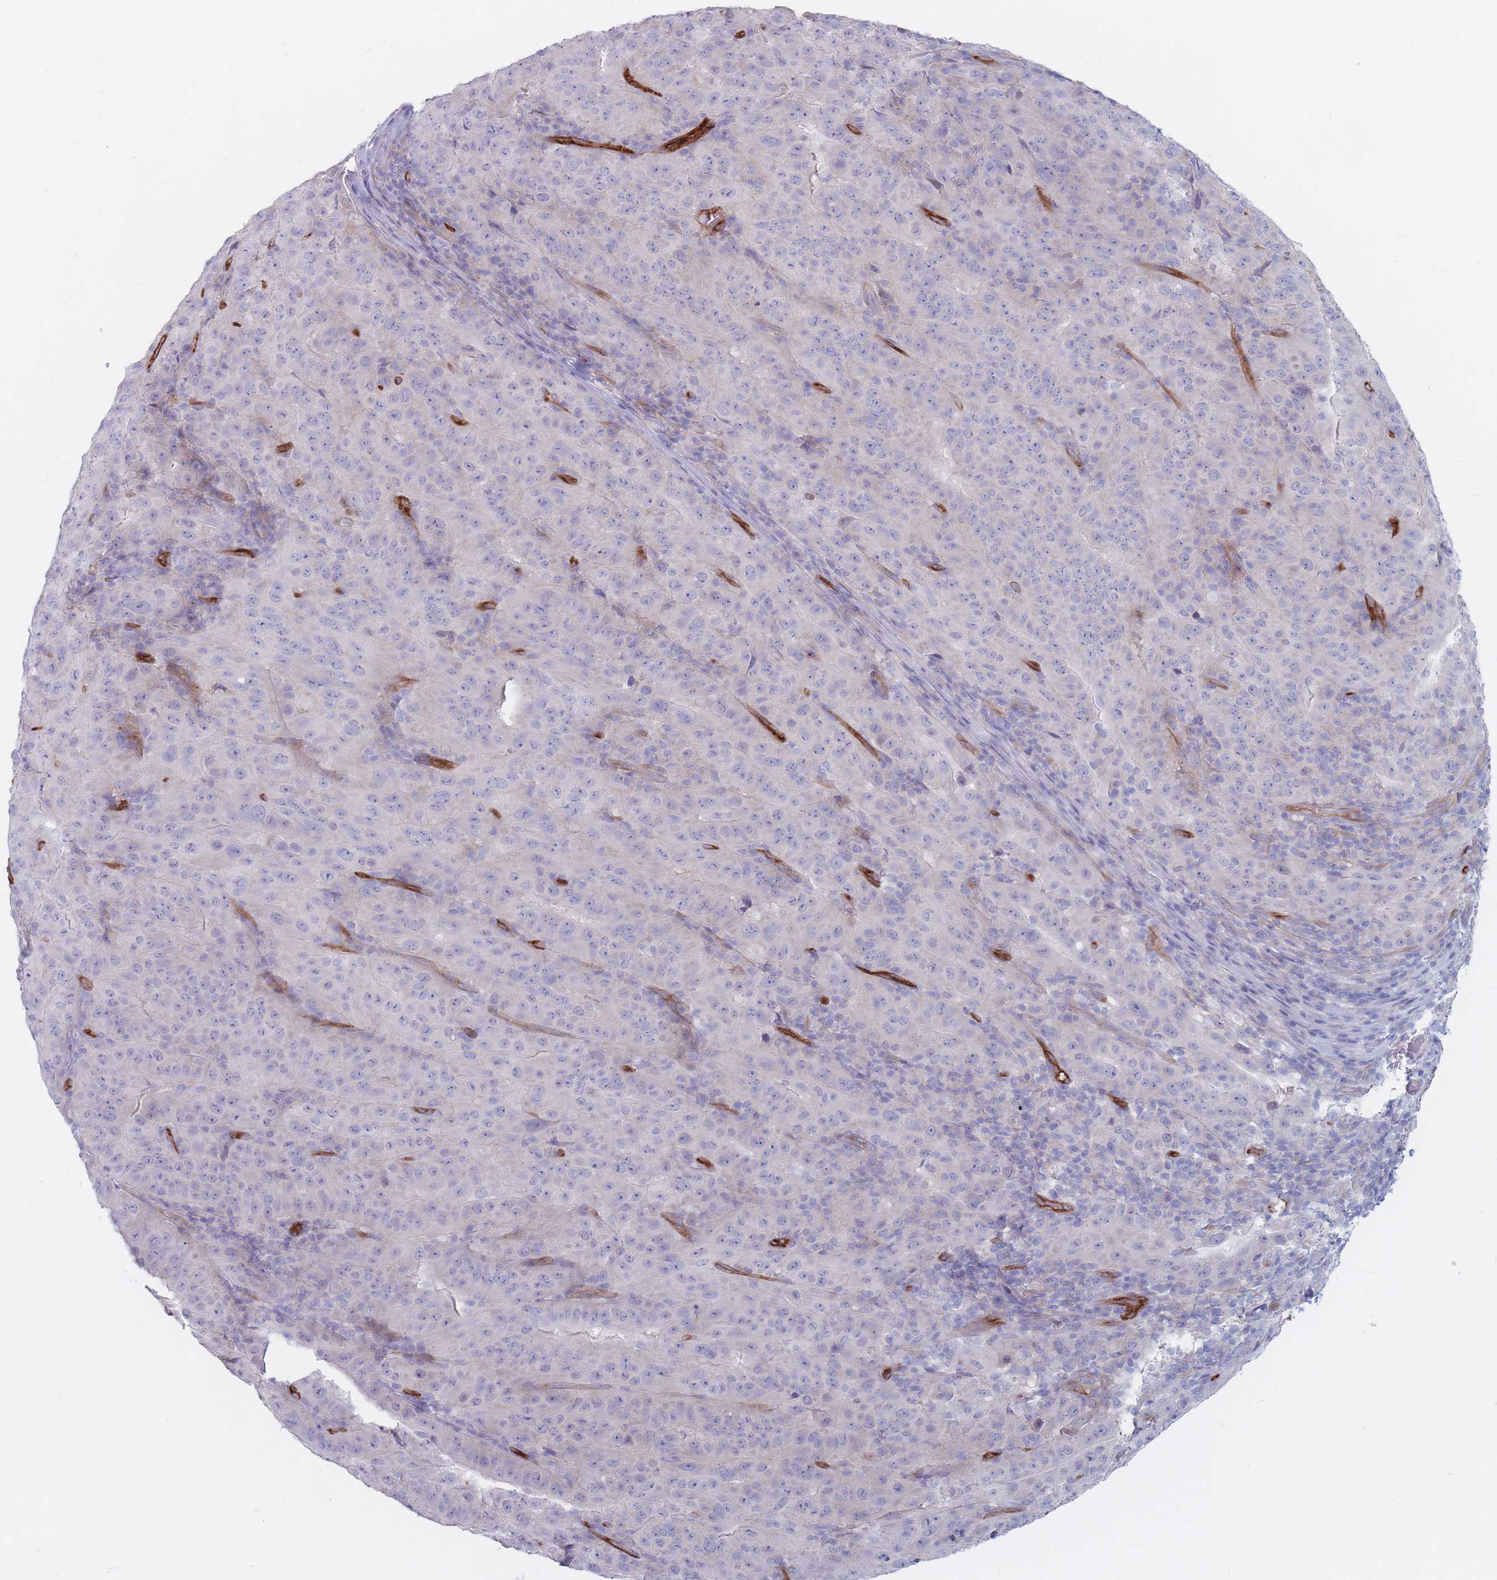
{"staining": {"intensity": "negative", "quantity": "none", "location": "none"}, "tissue": "pancreatic cancer", "cell_type": "Tumor cells", "image_type": "cancer", "snomed": [{"axis": "morphology", "description": "Adenocarcinoma, NOS"}, {"axis": "topography", "description": "Pancreas"}], "caption": "A high-resolution image shows immunohistochemistry (IHC) staining of pancreatic cancer, which shows no significant expression in tumor cells. (DAB (3,3'-diaminobenzidine) immunohistochemistry (IHC), high magnification).", "gene": "PLPP1", "patient": {"sex": "male", "age": 63}}